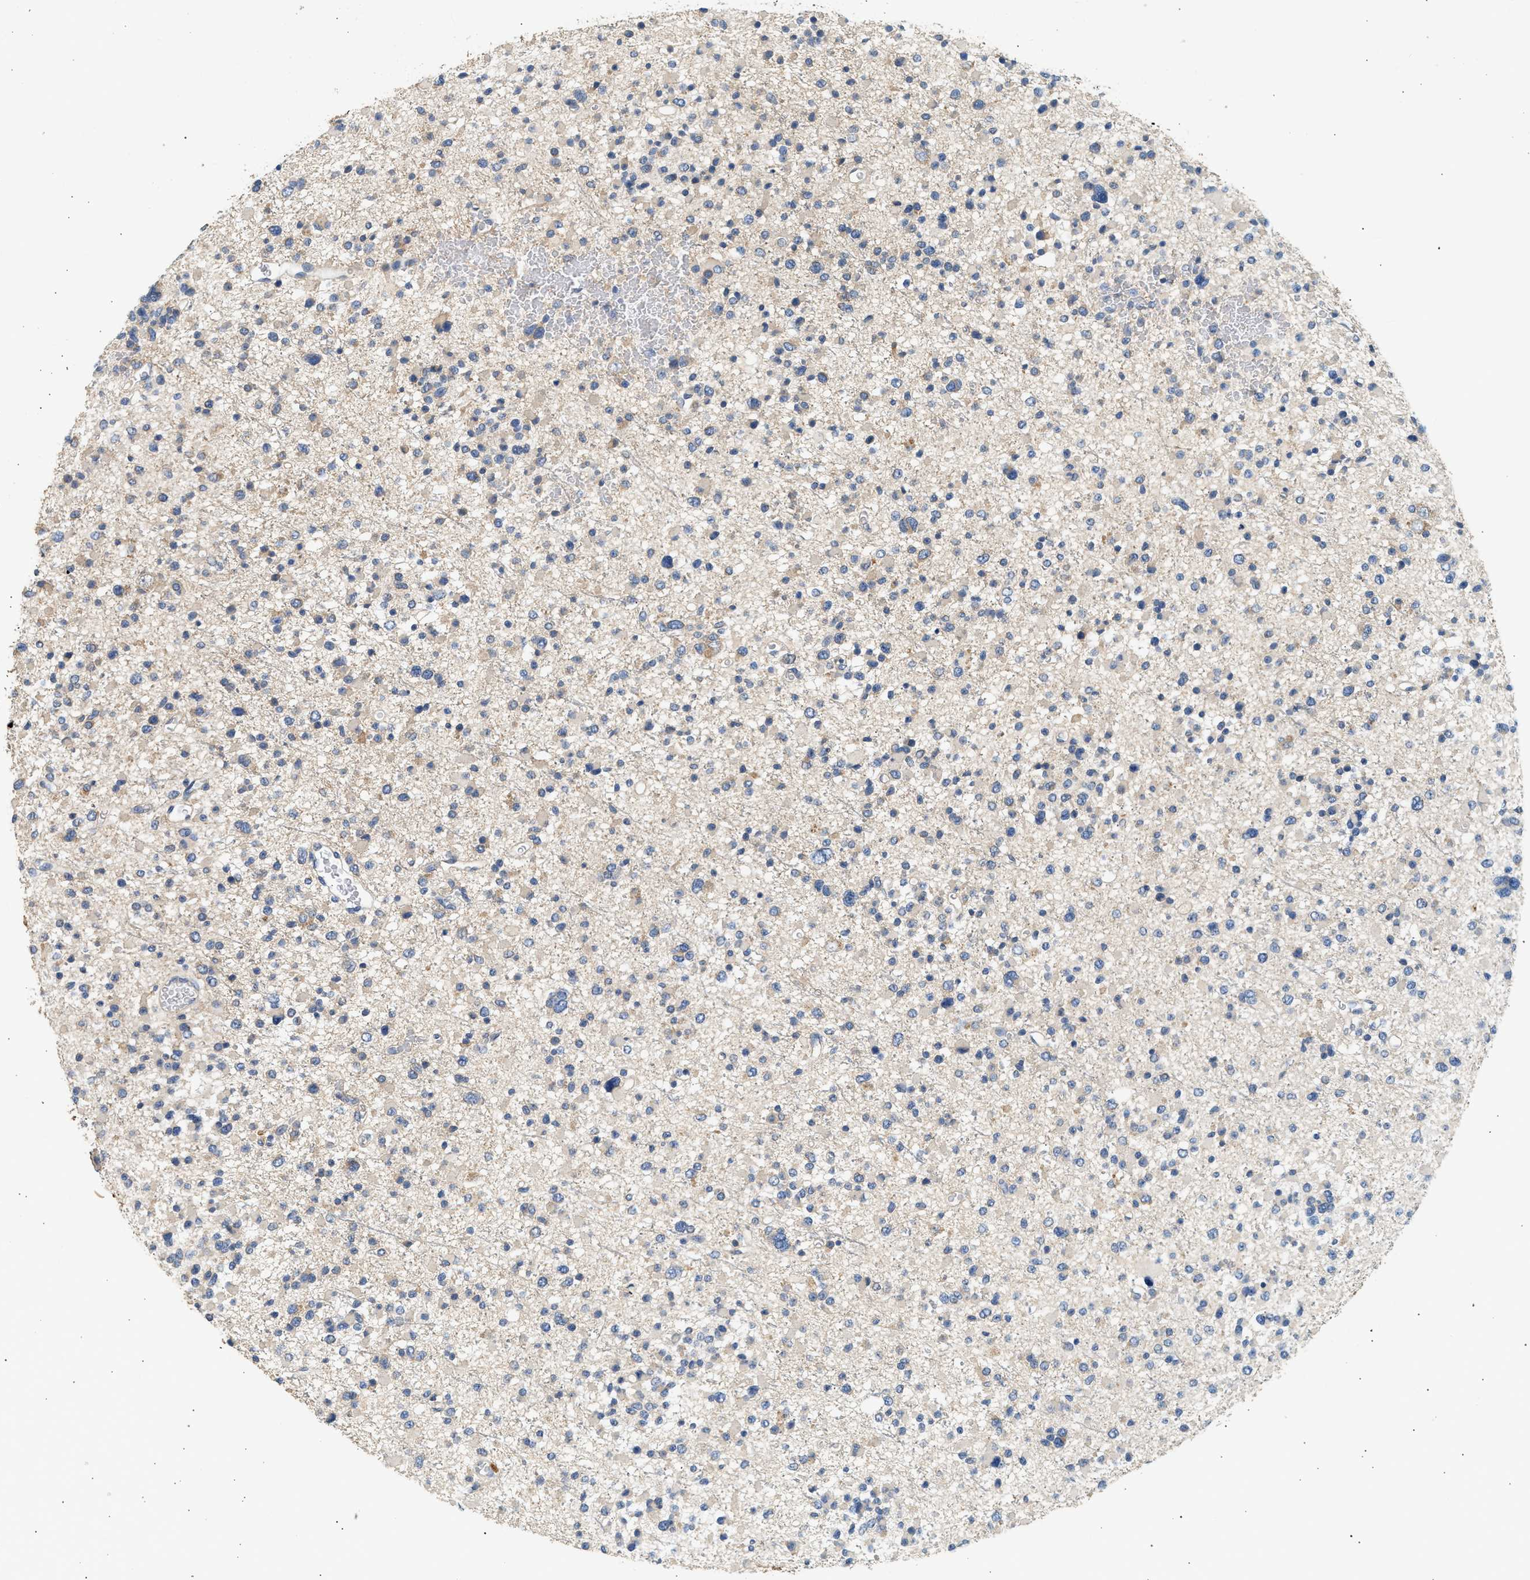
{"staining": {"intensity": "negative", "quantity": "none", "location": "none"}, "tissue": "glioma", "cell_type": "Tumor cells", "image_type": "cancer", "snomed": [{"axis": "morphology", "description": "Glioma, malignant, Low grade"}, {"axis": "topography", "description": "Brain"}], "caption": "IHC image of human glioma stained for a protein (brown), which demonstrates no staining in tumor cells.", "gene": "WDR31", "patient": {"sex": "female", "age": 22}}